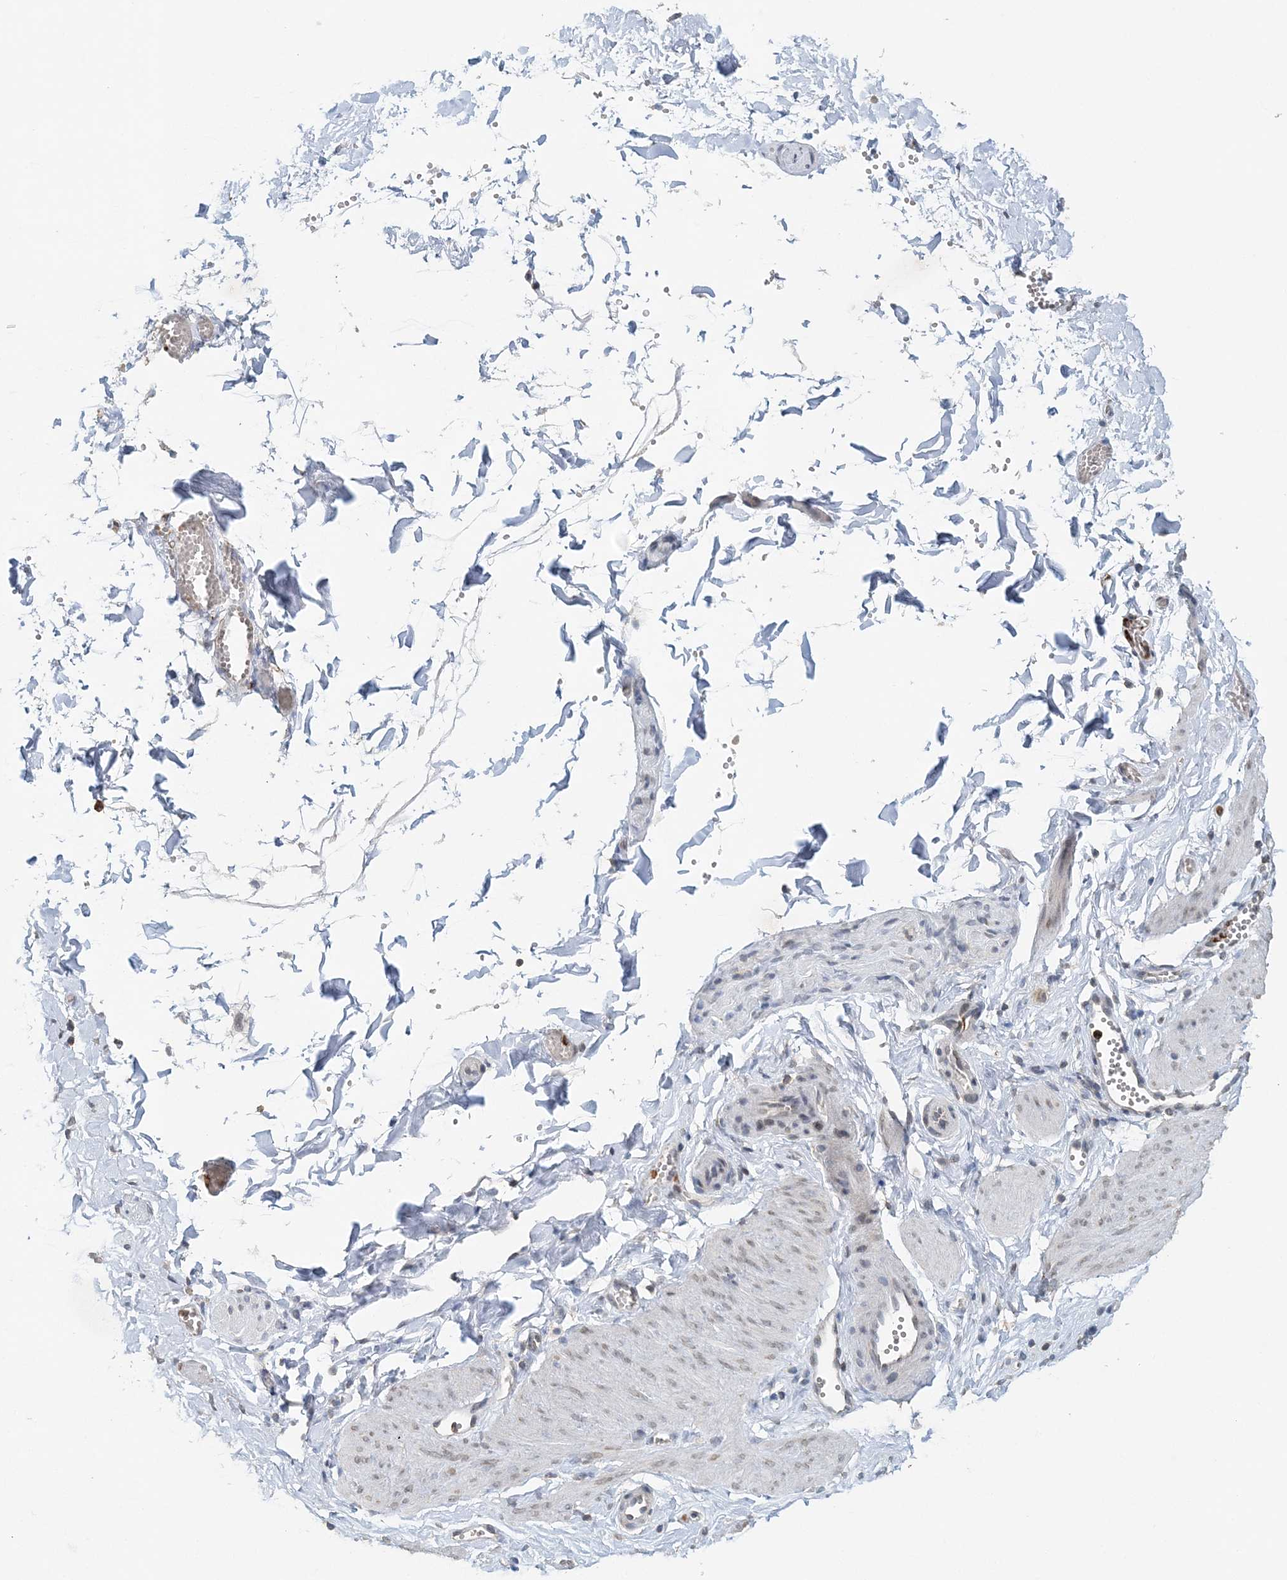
{"staining": {"intensity": "negative", "quantity": "none", "location": "none"}, "tissue": "adipose tissue", "cell_type": "Adipocytes", "image_type": "normal", "snomed": [{"axis": "morphology", "description": "Normal tissue, NOS"}, {"axis": "topography", "description": "Gallbladder"}, {"axis": "topography", "description": "Peripheral nerve tissue"}], "caption": "Histopathology image shows no protein staining in adipocytes of normal adipose tissue. (DAB immunohistochemistry with hematoxylin counter stain).", "gene": "FAM110A", "patient": {"sex": "male", "age": 38}}